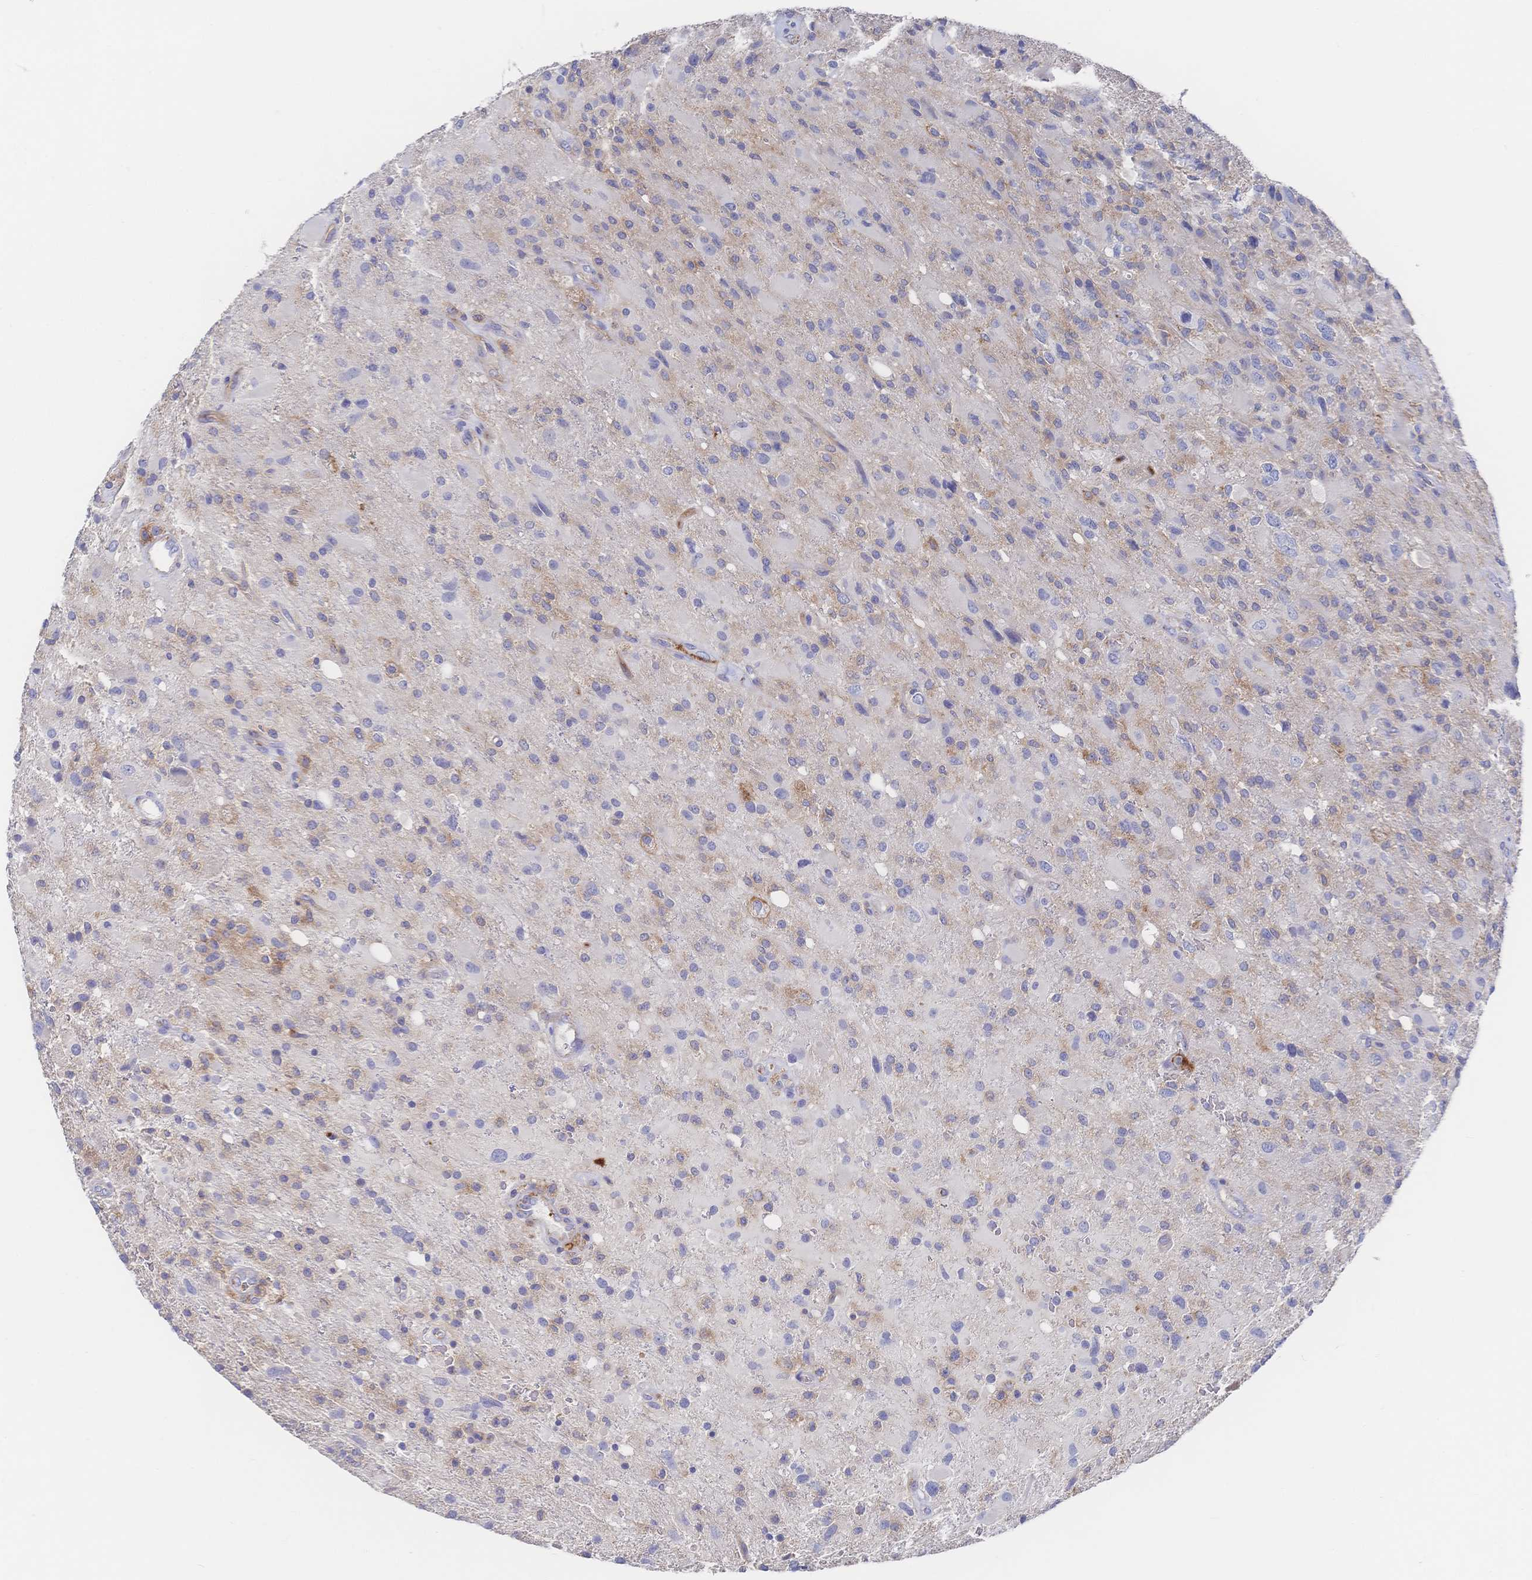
{"staining": {"intensity": "negative", "quantity": "none", "location": "none"}, "tissue": "glioma", "cell_type": "Tumor cells", "image_type": "cancer", "snomed": [{"axis": "morphology", "description": "Glioma, malignant, High grade"}, {"axis": "topography", "description": "Brain"}], "caption": "Immunohistochemical staining of glioma shows no significant staining in tumor cells.", "gene": "F11R", "patient": {"sex": "male", "age": 53}}